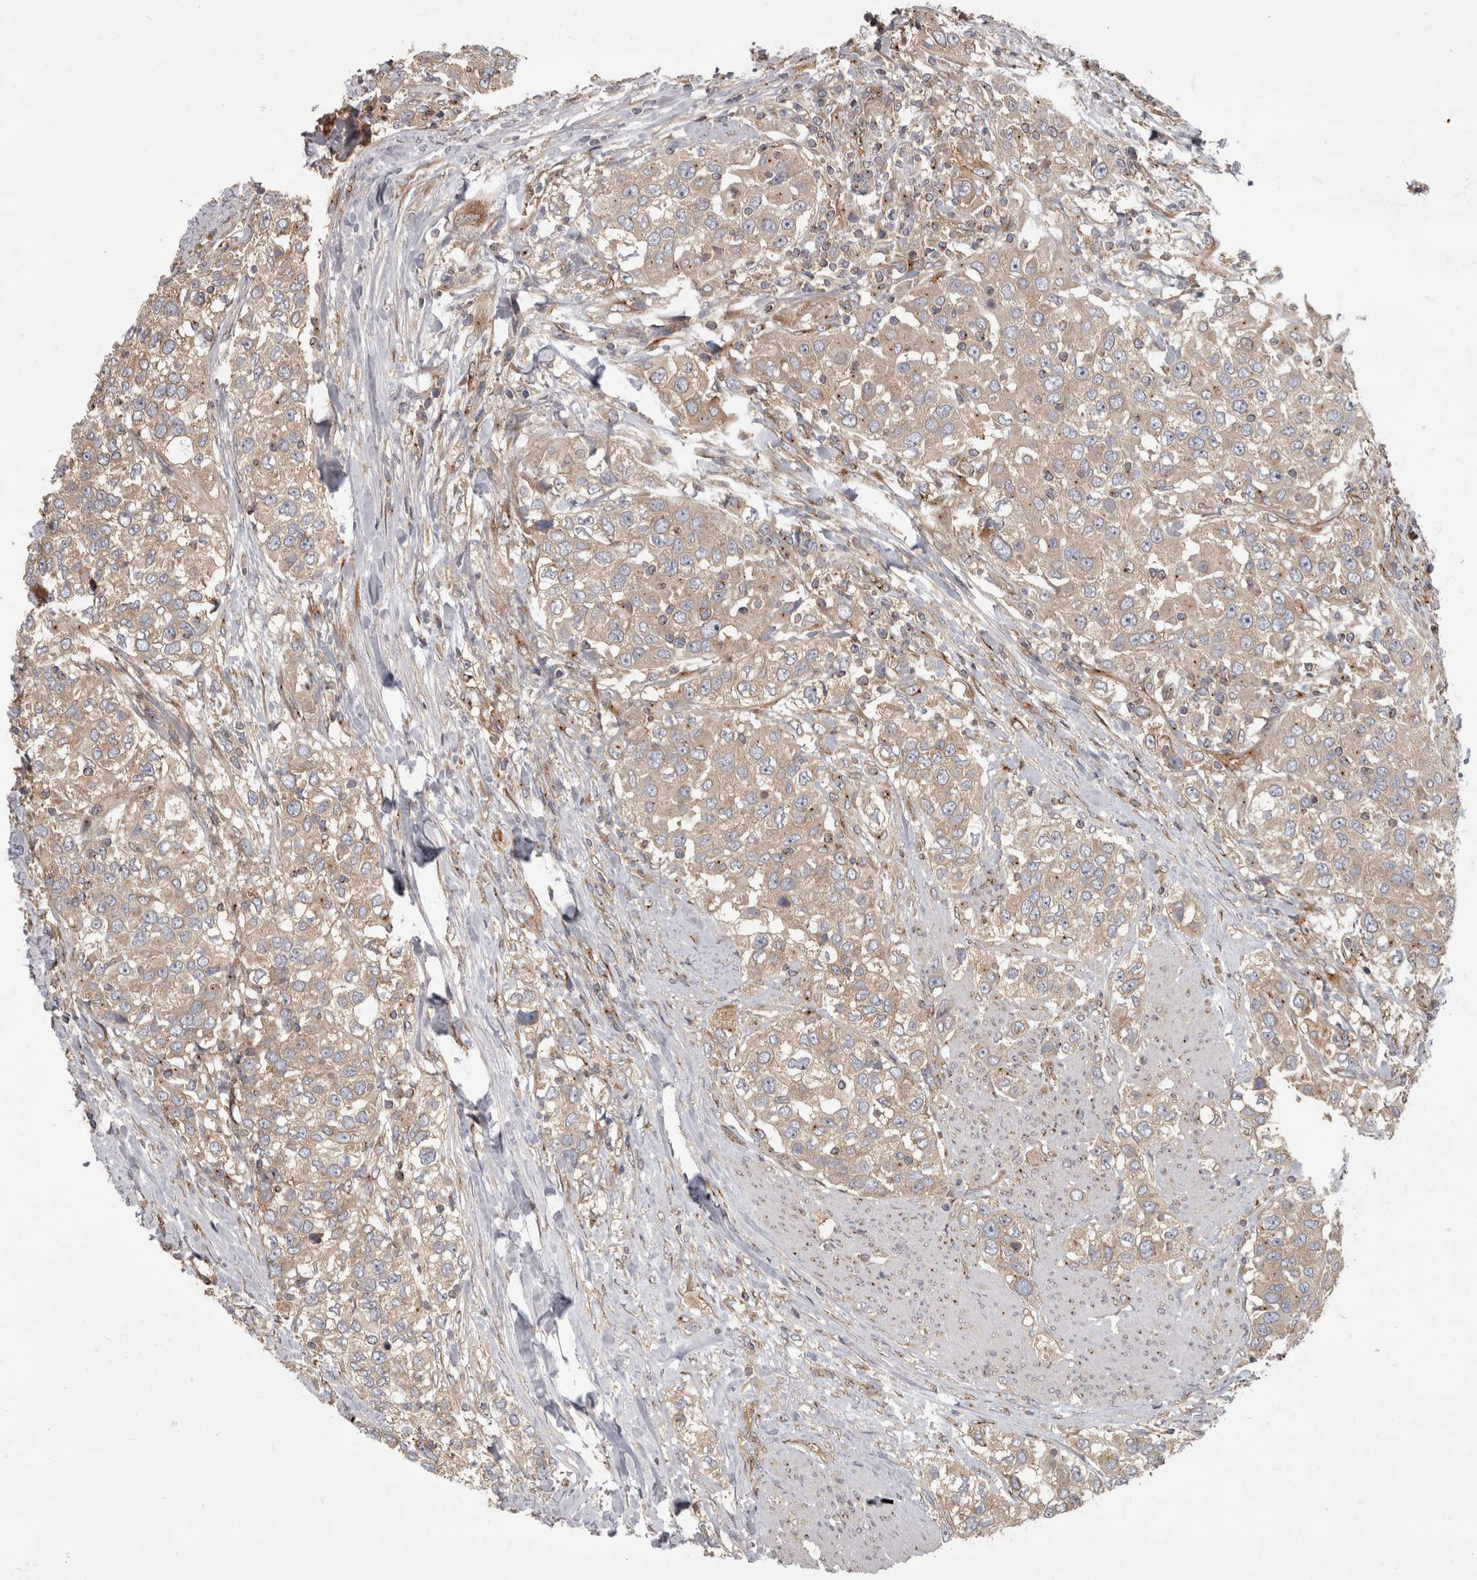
{"staining": {"intensity": "weak", "quantity": "<25%", "location": "cytoplasmic/membranous"}, "tissue": "urothelial cancer", "cell_type": "Tumor cells", "image_type": "cancer", "snomed": [{"axis": "morphology", "description": "Urothelial carcinoma, High grade"}, {"axis": "topography", "description": "Urinary bladder"}], "caption": "Immunohistochemical staining of urothelial cancer exhibits no significant positivity in tumor cells.", "gene": "HOOK3", "patient": {"sex": "female", "age": 80}}